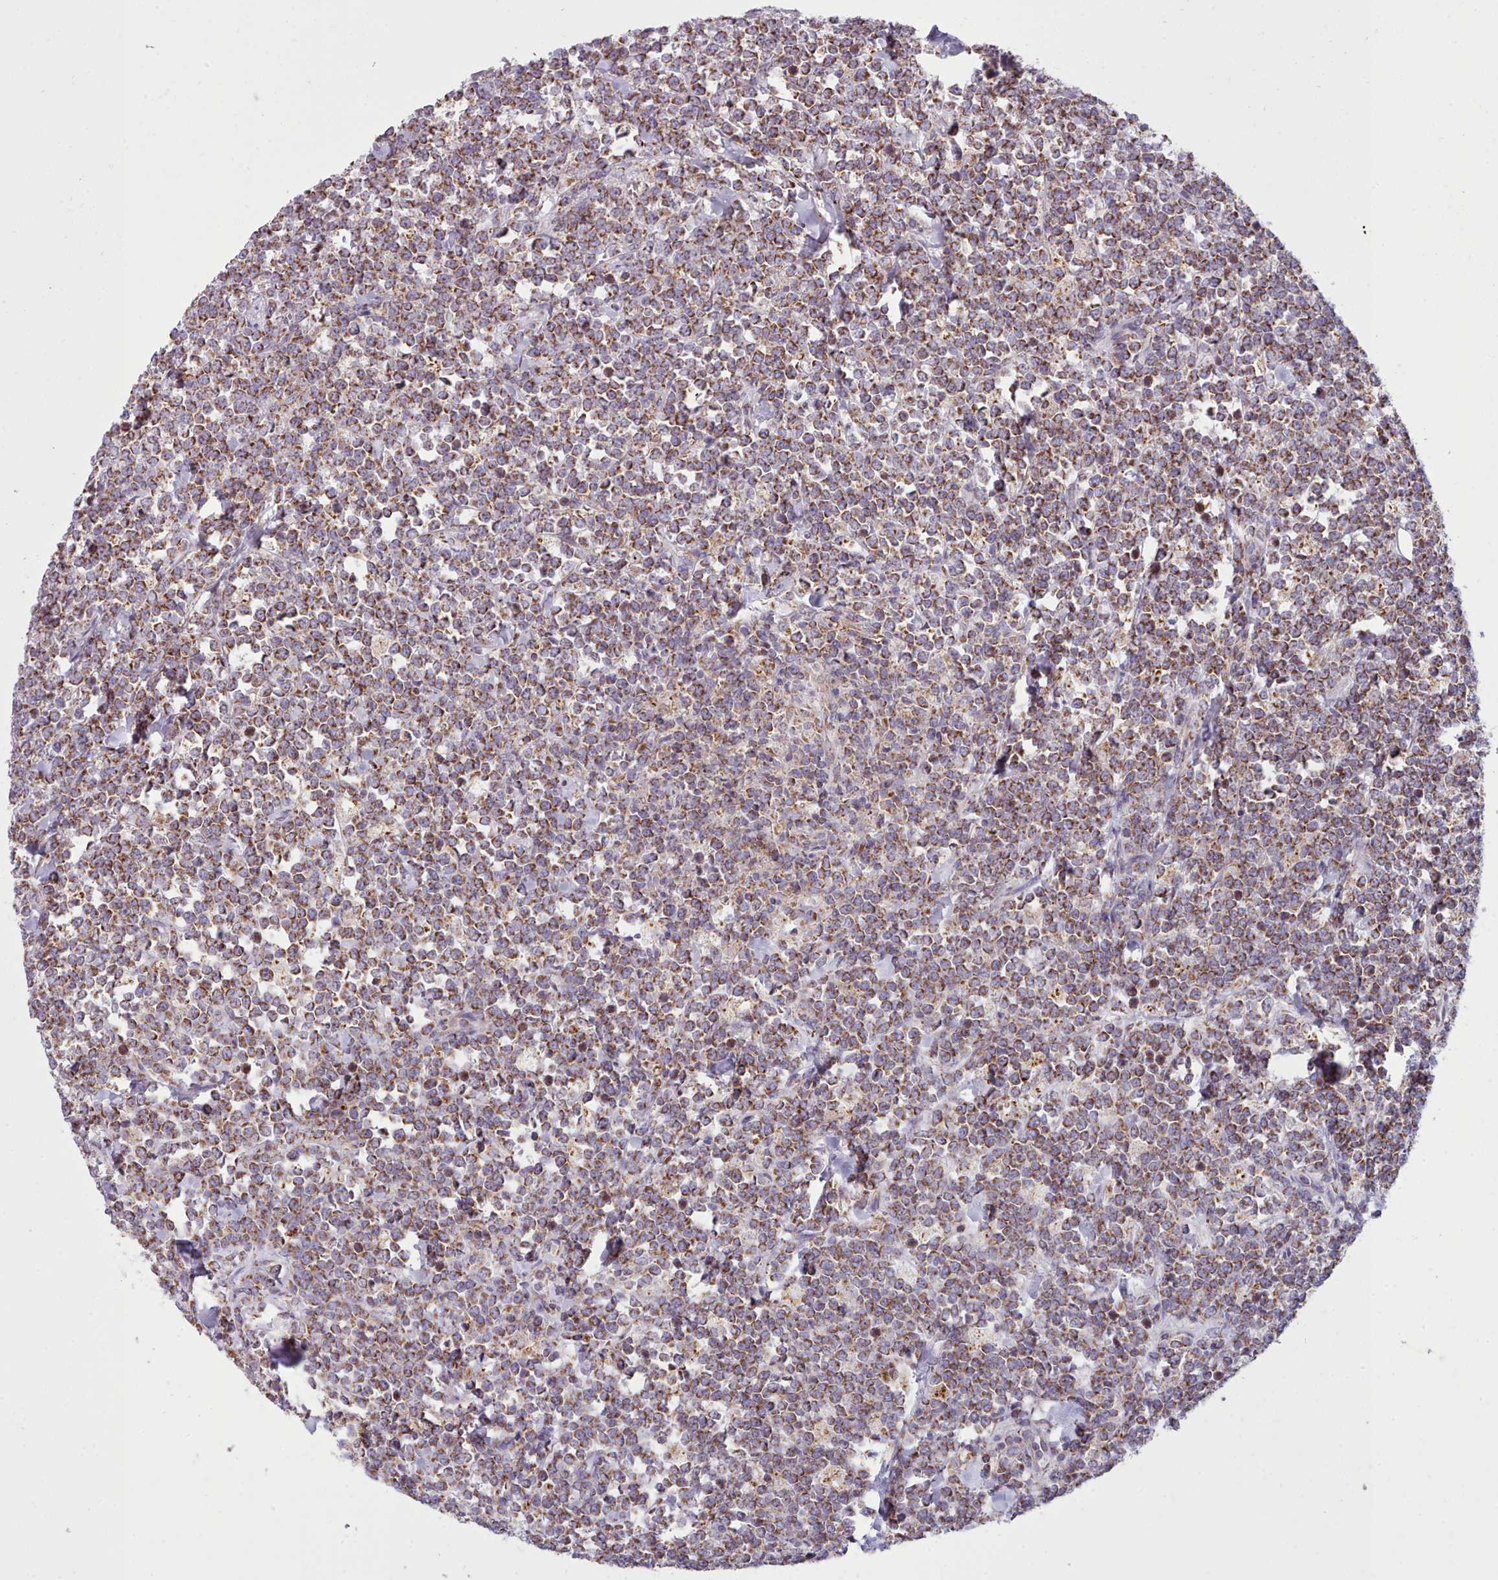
{"staining": {"intensity": "moderate", "quantity": ">75%", "location": "cytoplasmic/membranous"}, "tissue": "lymphoma", "cell_type": "Tumor cells", "image_type": "cancer", "snomed": [{"axis": "morphology", "description": "Malignant lymphoma, non-Hodgkin's type, High grade"}, {"axis": "topography", "description": "Small intestine"}, {"axis": "topography", "description": "Colon"}], "caption": "High-magnification brightfield microscopy of malignant lymphoma, non-Hodgkin's type (high-grade) stained with DAB (3,3'-diaminobenzidine) (brown) and counterstained with hematoxylin (blue). tumor cells exhibit moderate cytoplasmic/membranous staining is present in about>75% of cells.", "gene": "SRP54", "patient": {"sex": "male", "age": 8}}